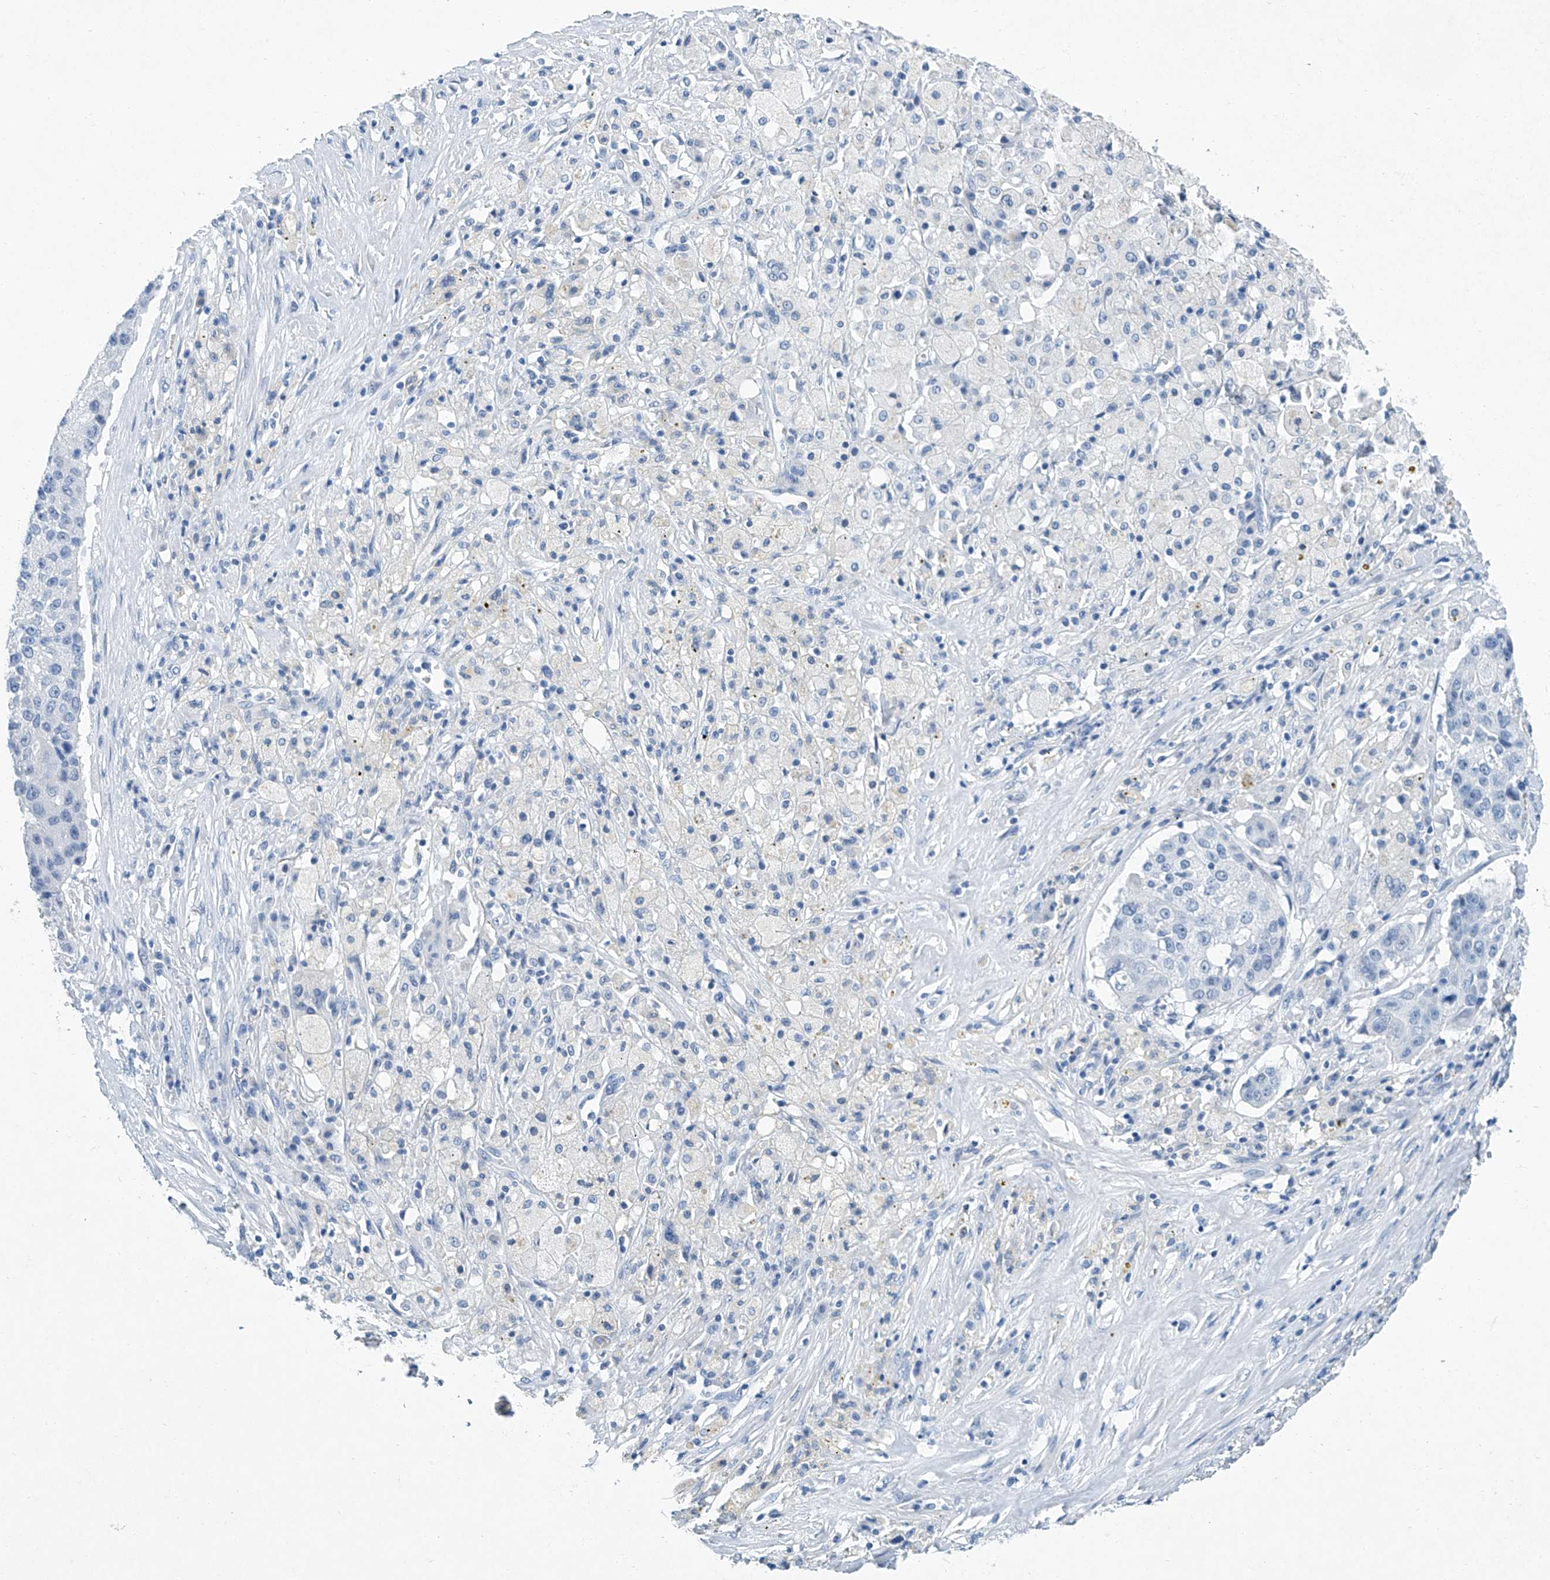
{"staining": {"intensity": "negative", "quantity": "none", "location": "none"}, "tissue": "lung cancer", "cell_type": "Tumor cells", "image_type": "cancer", "snomed": [{"axis": "morphology", "description": "Squamous cell carcinoma, NOS"}, {"axis": "topography", "description": "Lung"}], "caption": "Immunohistochemistry (IHC) photomicrograph of squamous cell carcinoma (lung) stained for a protein (brown), which displays no positivity in tumor cells.", "gene": "CYP2A7", "patient": {"sex": "male", "age": 61}}